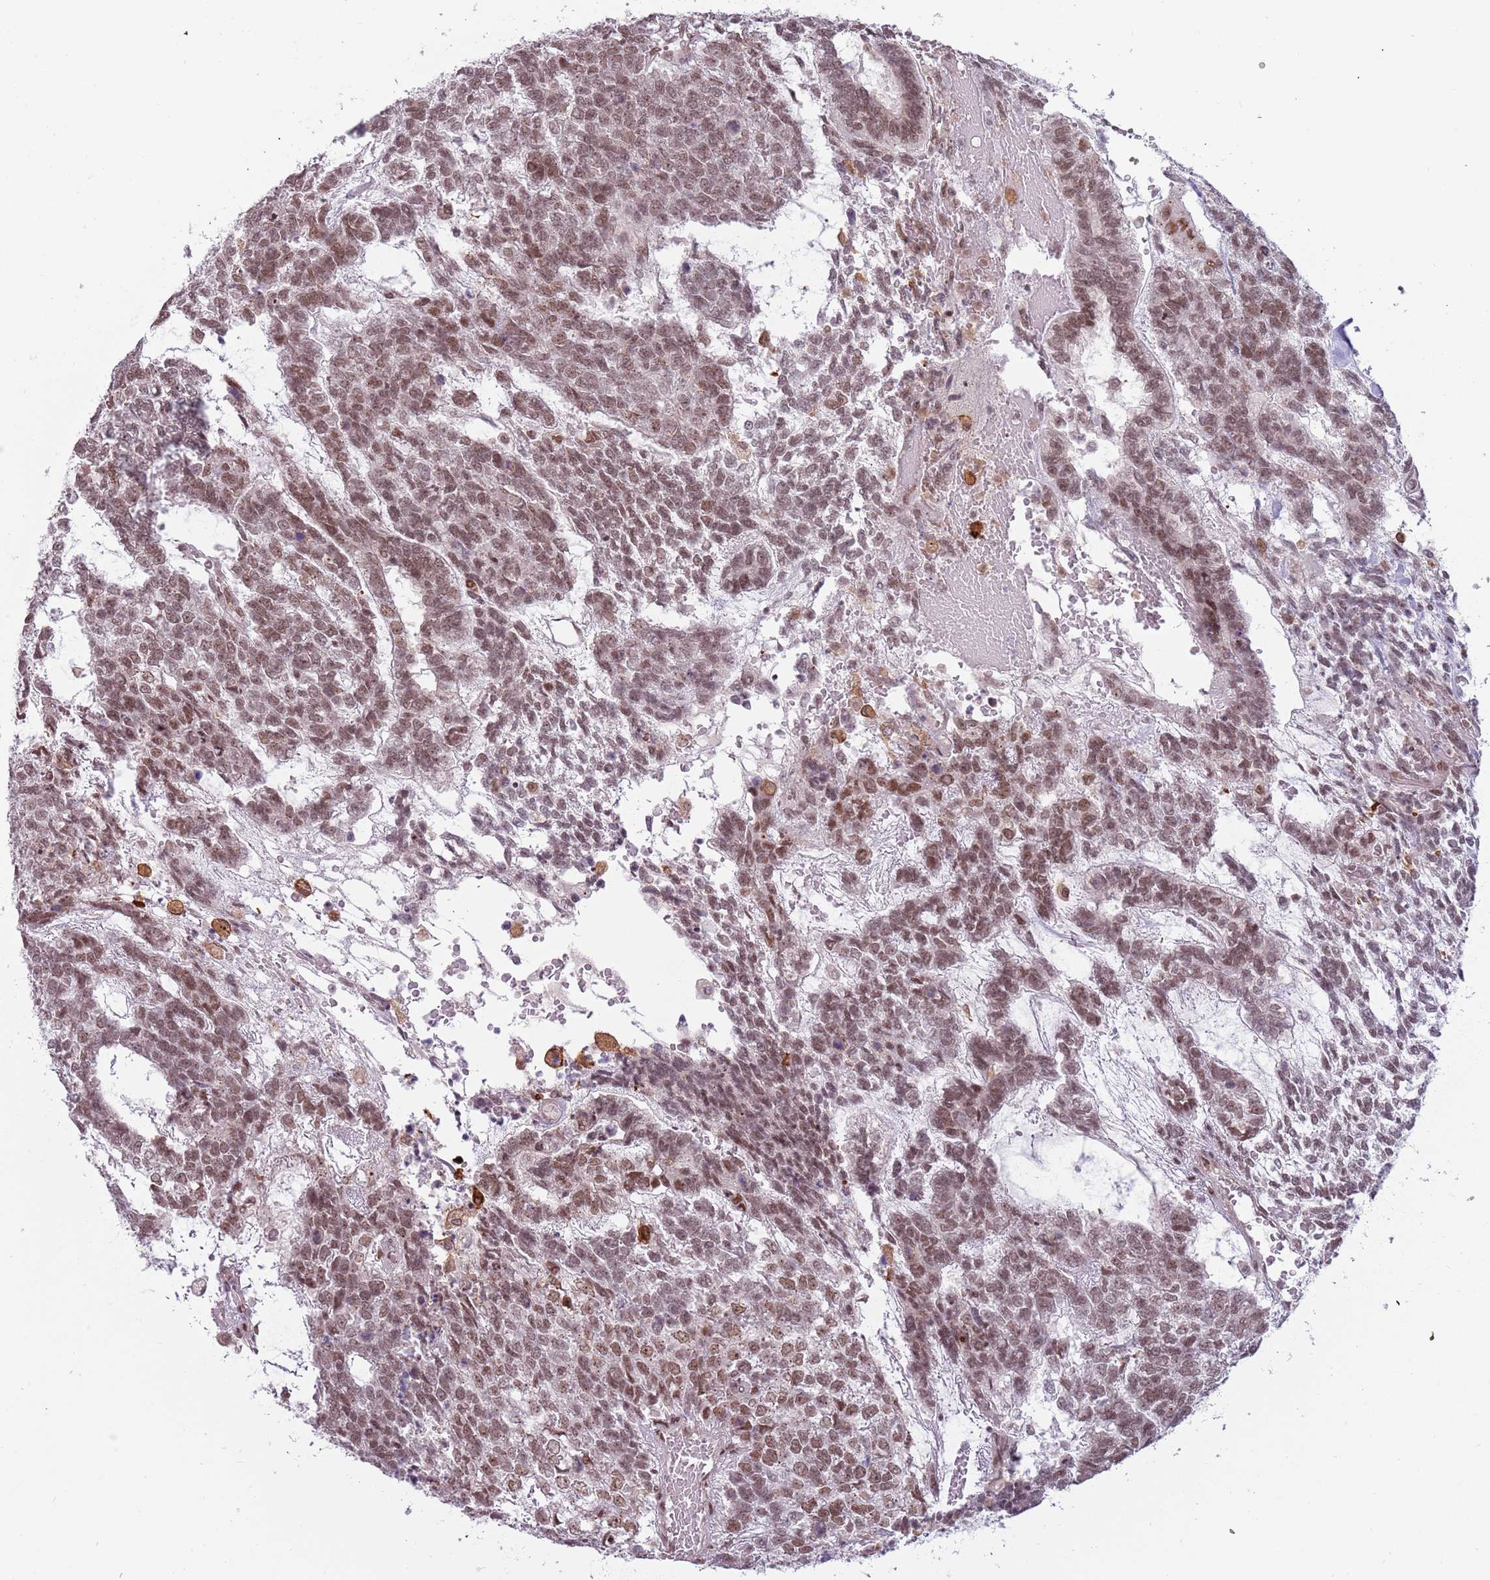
{"staining": {"intensity": "moderate", "quantity": ">75%", "location": "nuclear"}, "tissue": "testis cancer", "cell_type": "Tumor cells", "image_type": "cancer", "snomed": [{"axis": "morphology", "description": "Carcinoma, Embryonal, NOS"}, {"axis": "topography", "description": "Testis"}], "caption": "The histopathology image exhibits a brown stain indicating the presence of a protein in the nuclear of tumor cells in embryonal carcinoma (testis).", "gene": "REXO4", "patient": {"sex": "male", "age": 23}}